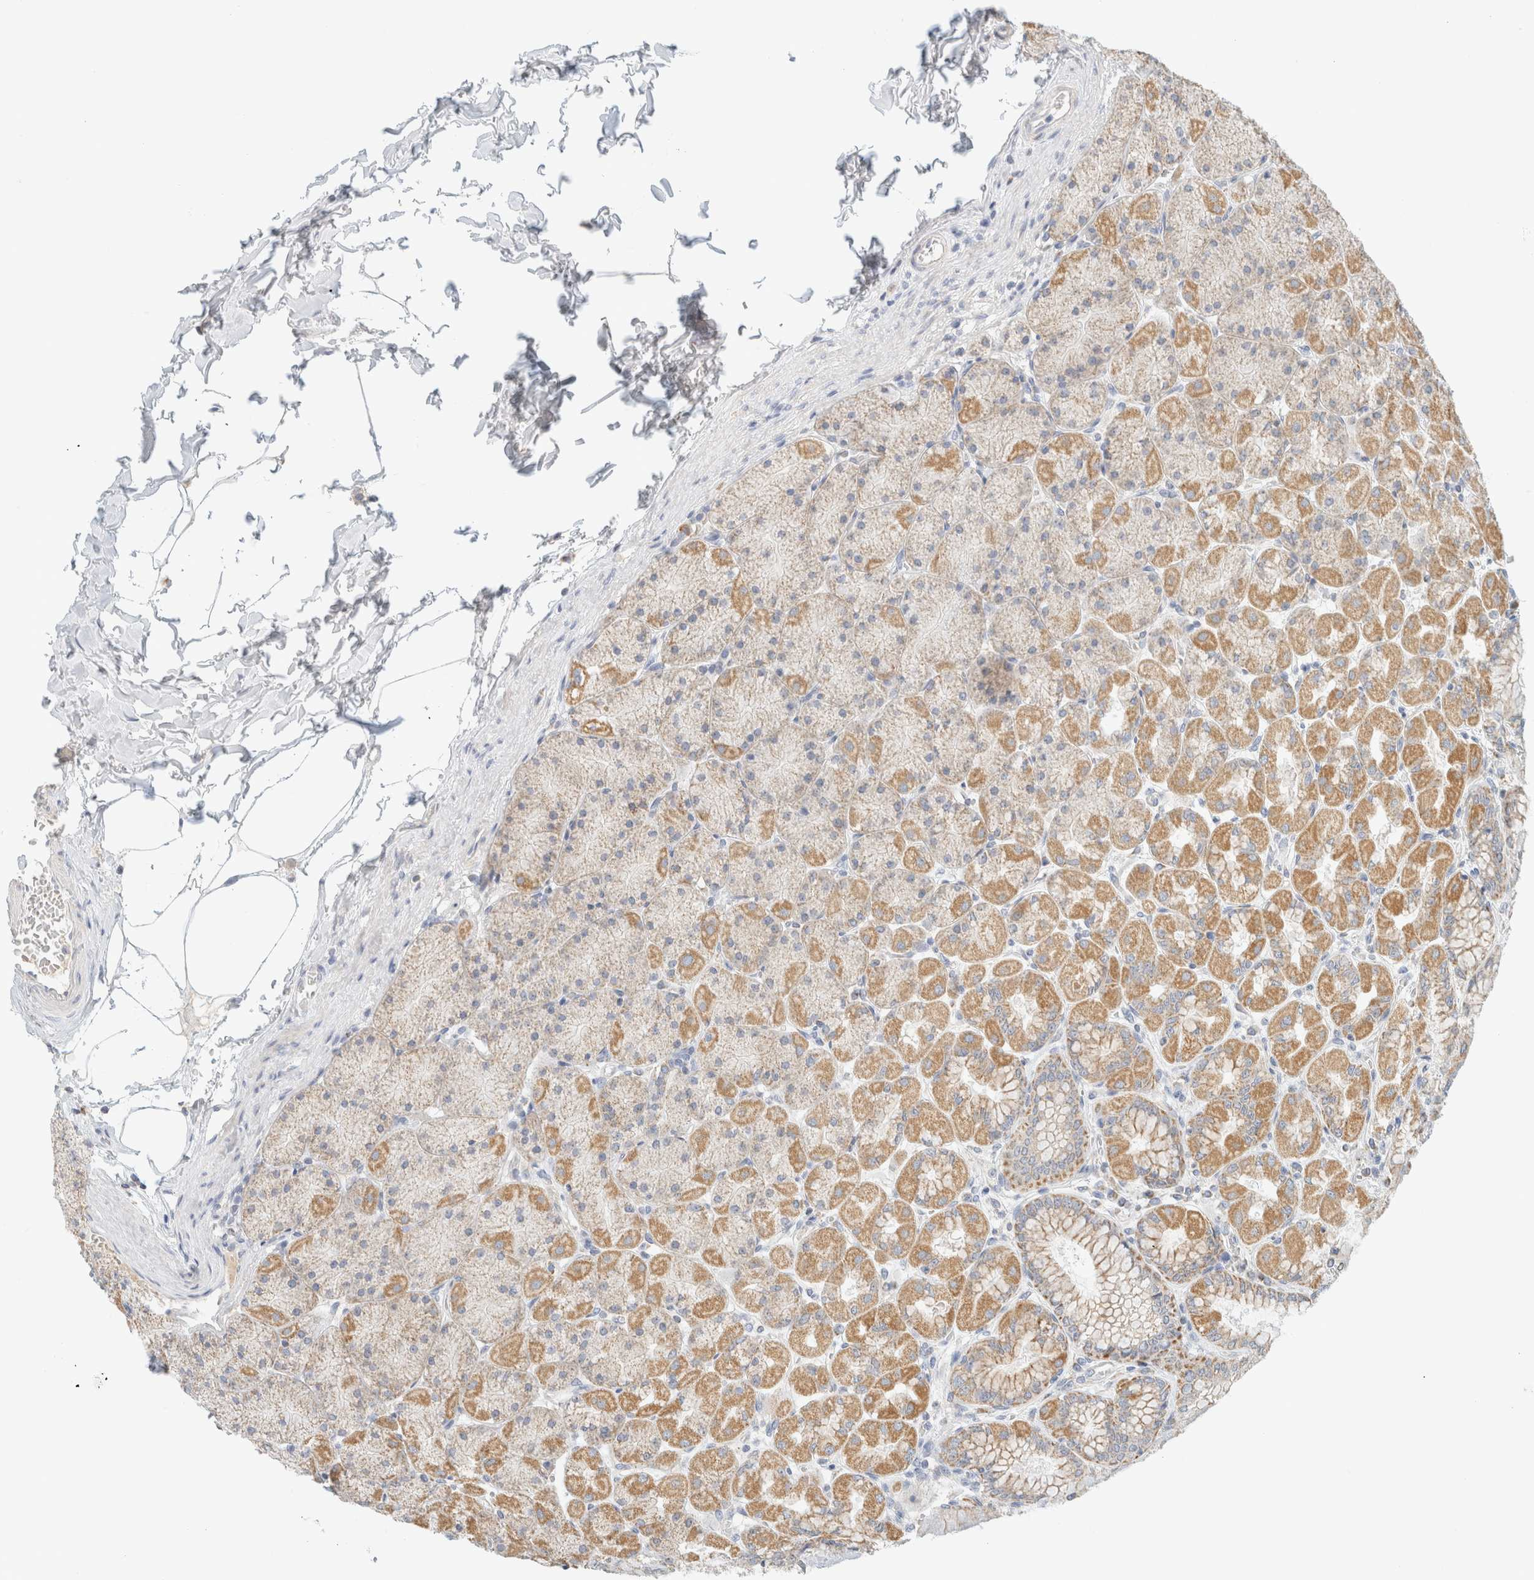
{"staining": {"intensity": "moderate", "quantity": "25%-75%", "location": "cytoplasmic/membranous"}, "tissue": "stomach", "cell_type": "Glandular cells", "image_type": "normal", "snomed": [{"axis": "morphology", "description": "Normal tissue, NOS"}, {"axis": "topography", "description": "Stomach, upper"}], "caption": "IHC (DAB (3,3'-diaminobenzidine)) staining of unremarkable human stomach demonstrates moderate cytoplasmic/membranous protein staining in about 25%-75% of glandular cells.", "gene": "HDHD3", "patient": {"sex": "female", "age": 56}}